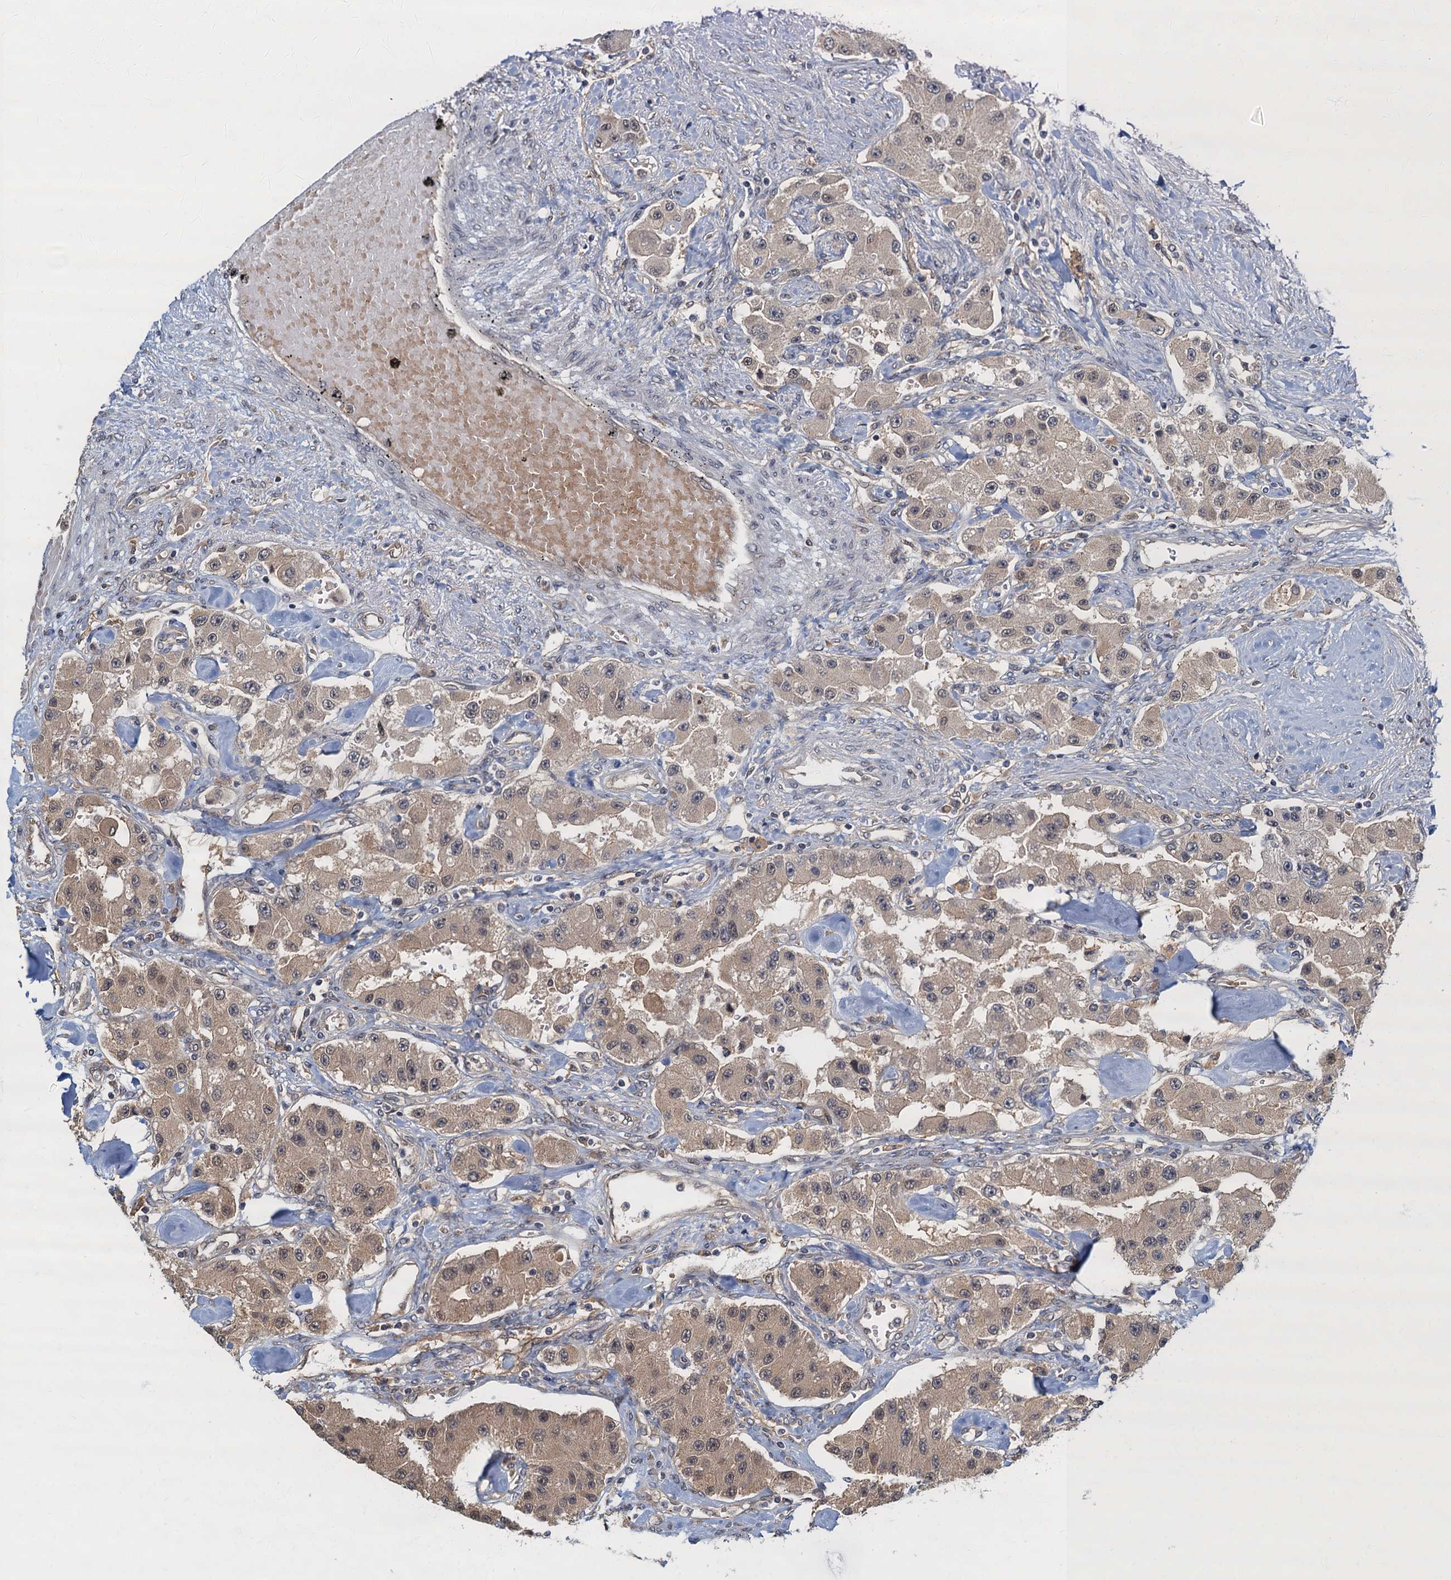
{"staining": {"intensity": "weak", "quantity": "25%-75%", "location": "cytoplasmic/membranous,nuclear"}, "tissue": "carcinoid", "cell_type": "Tumor cells", "image_type": "cancer", "snomed": [{"axis": "morphology", "description": "Carcinoid, malignant, NOS"}, {"axis": "topography", "description": "Pancreas"}], "caption": "Human carcinoid stained for a protein (brown) reveals weak cytoplasmic/membranous and nuclear positive positivity in approximately 25%-75% of tumor cells.", "gene": "TBCK", "patient": {"sex": "male", "age": 41}}